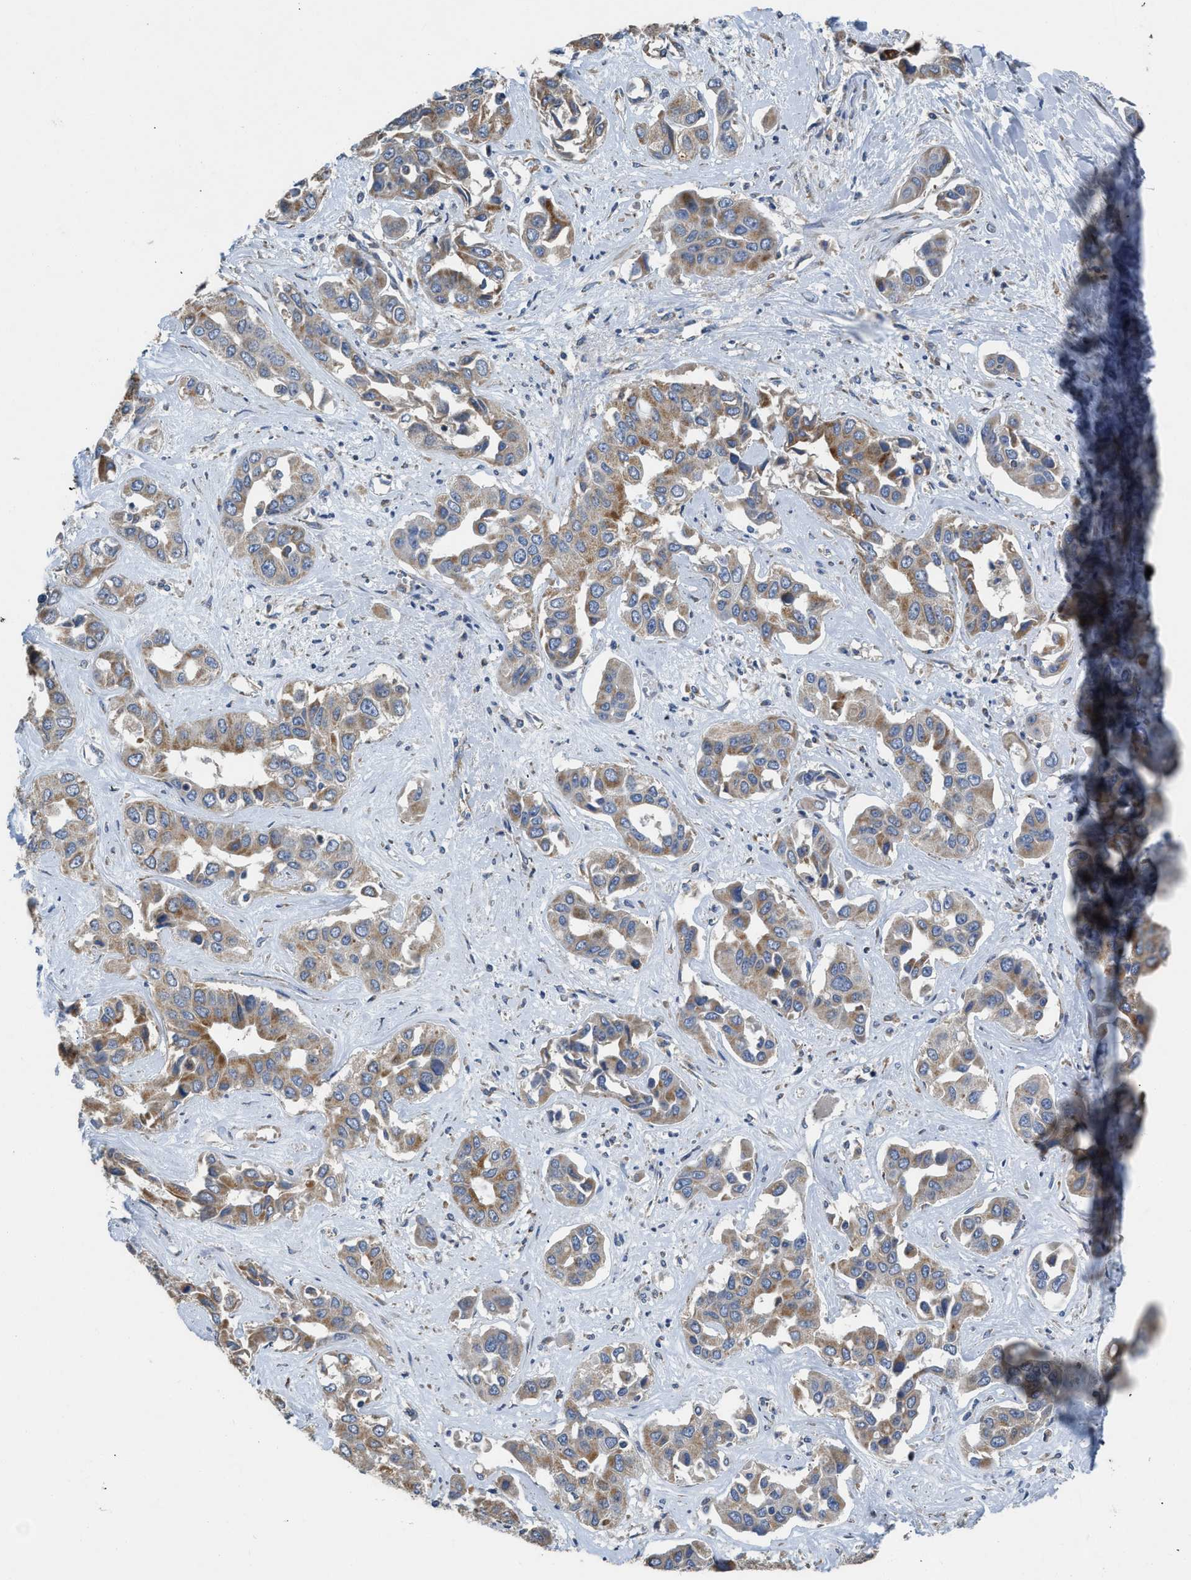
{"staining": {"intensity": "moderate", "quantity": ">75%", "location": "cytoplasmic/membranous"}, "tissue": "liver cancer", "cell_type": "Tumor cells", "image_type": "cancer", "snomed": [{"axis": "morphology", "description": "Cholangiocarcinoma"}, {"axis": "topography", "description": "Liver"}], "caption": "This histopathology image reveals cholangiocarcinoma (liver) stained with IHC to label a protein in brown. The cytoplasmic/membranous of tumor cells show moderate positivity for the protein. Nuclei are counter-stained blue.", "gene": "TMEM150A", "patient": {"sex": "female", "age": 52}}